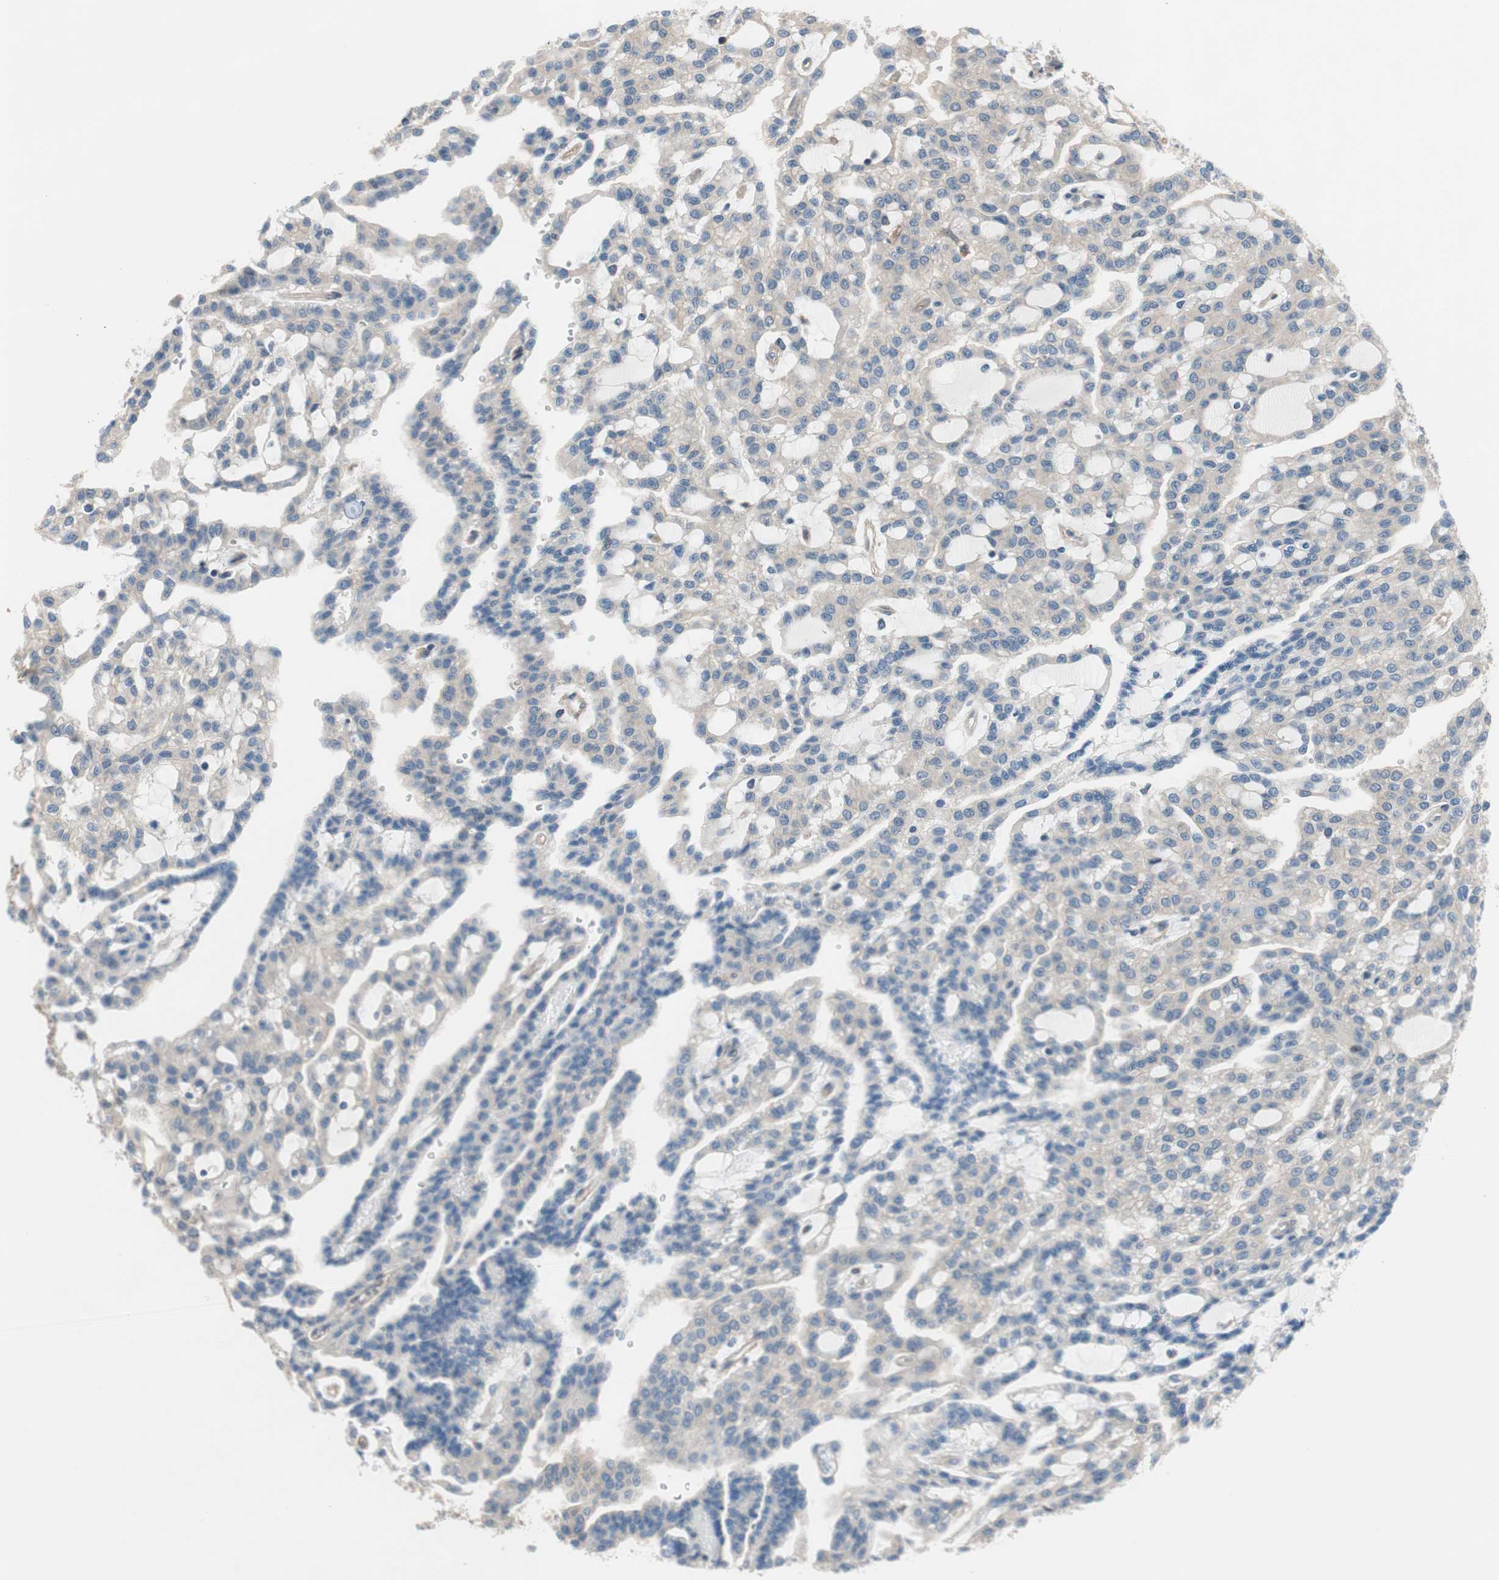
{"staining": {"intensity": "negative", "quantity": "none", "location": "none"}, "tissue": "renal cancer", "cell_type": "Tumor cells", "image_type": "cancer", "snomed": [{"axis": "morphology", "description": "Adenocarcinoma, NOS"}, {"axis": "topography", "description": "Kidney"}], "caption": "Immunohistochemistry micrograph of adenocarcinoma (renal) stained for a protein (brown), which shows no positivity in tumor cells.", "gene": "CALML3", "patient": {"sex": "male", "age": 63}}